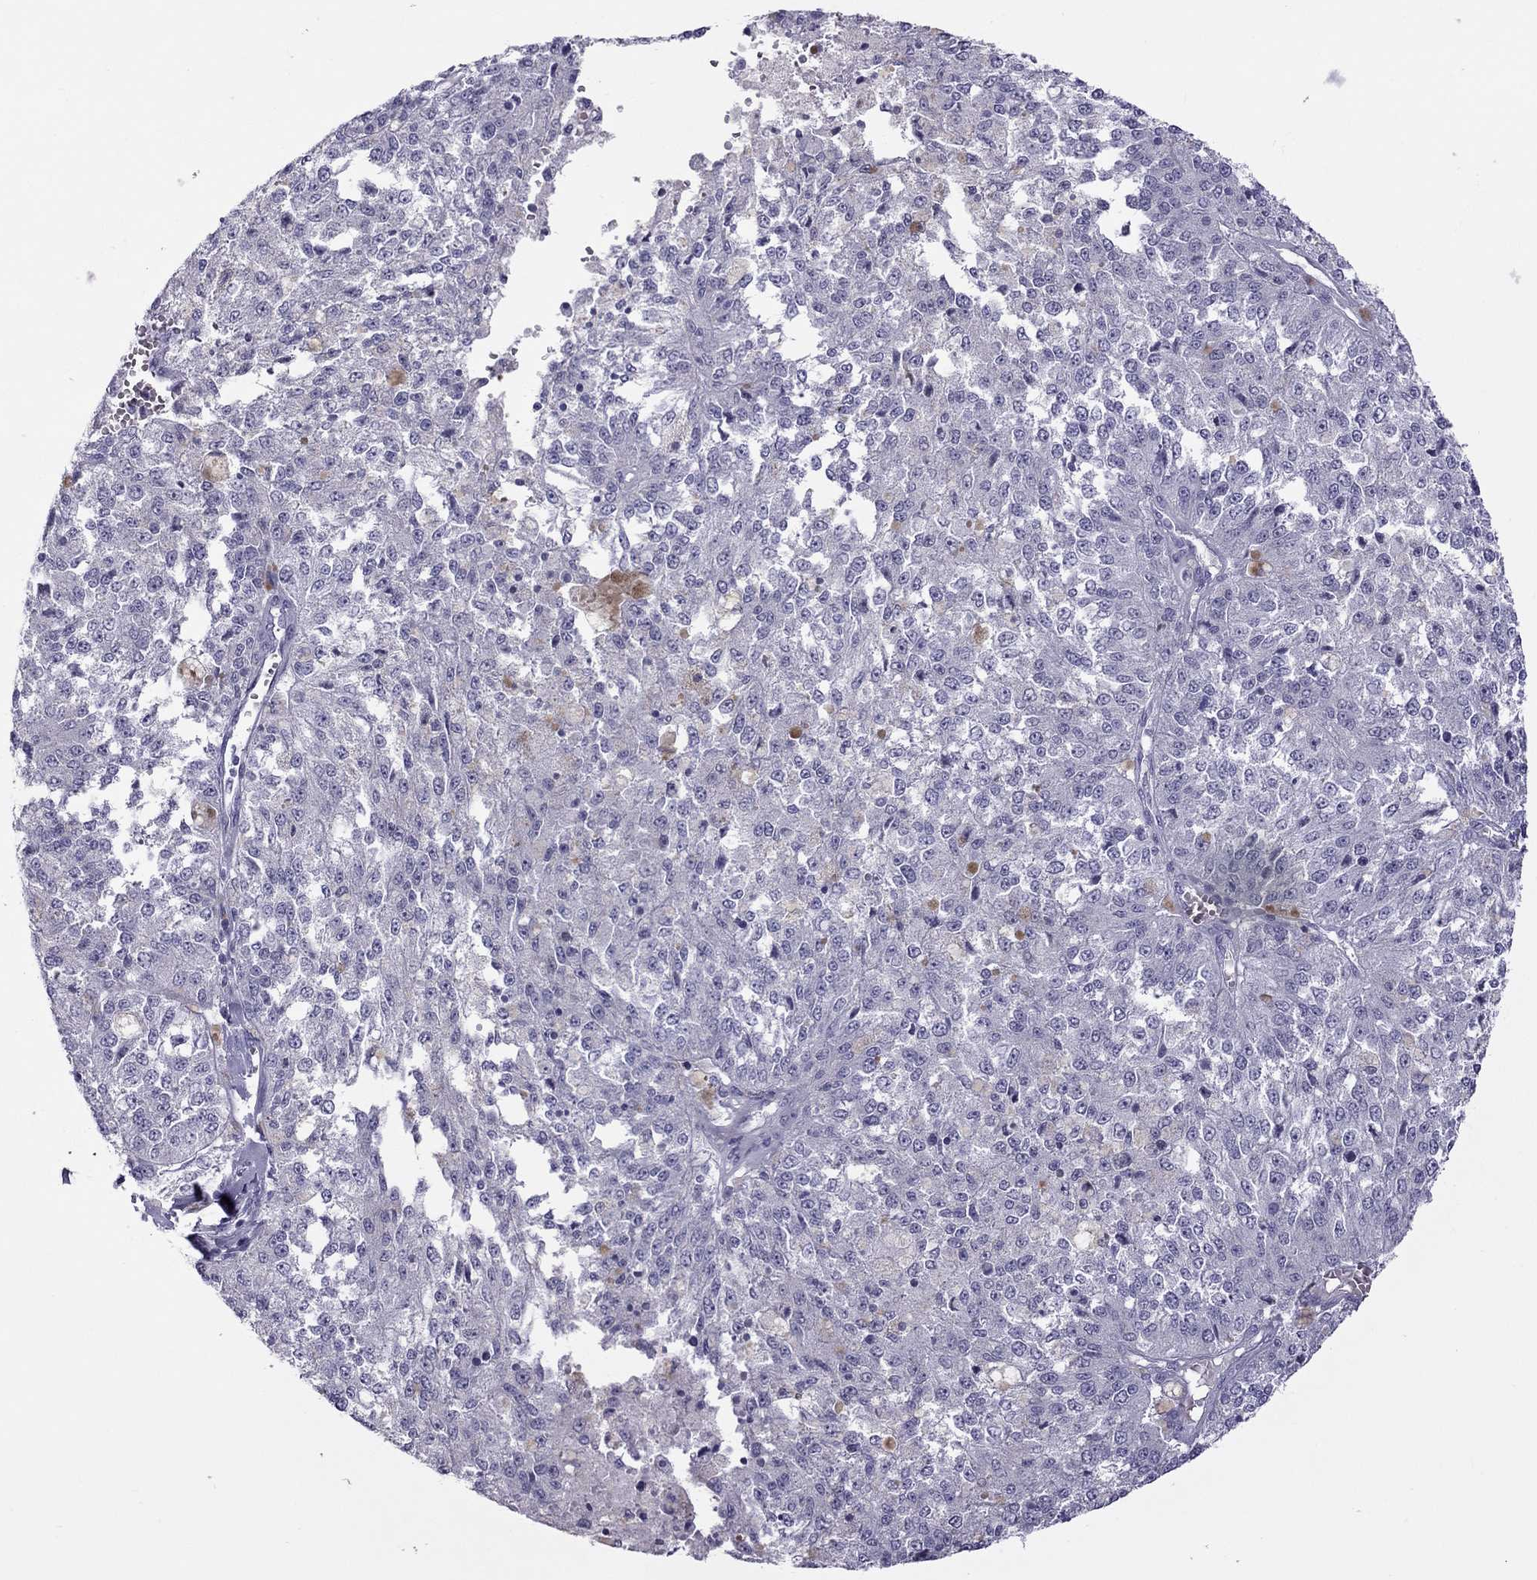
{"staining": {"intensity": "negative", "quantity": "none", "location": "none"}, "tissue": "melanoma", "cell_type": "Tumor cells", "image_type": "cancer", "snomed": [{"axis": "morphology", "description": "Malignant melanoma, Metastatic site"}, {"axis": "topography", "description": "Lymph node"}], "caption": "A high-resolution photomicrograph shows IHC staining of melanoma, which displays no significant positivity in tumor cells.", "gene": "TEX14", "patient": {"sex": "female", "age": 64}}